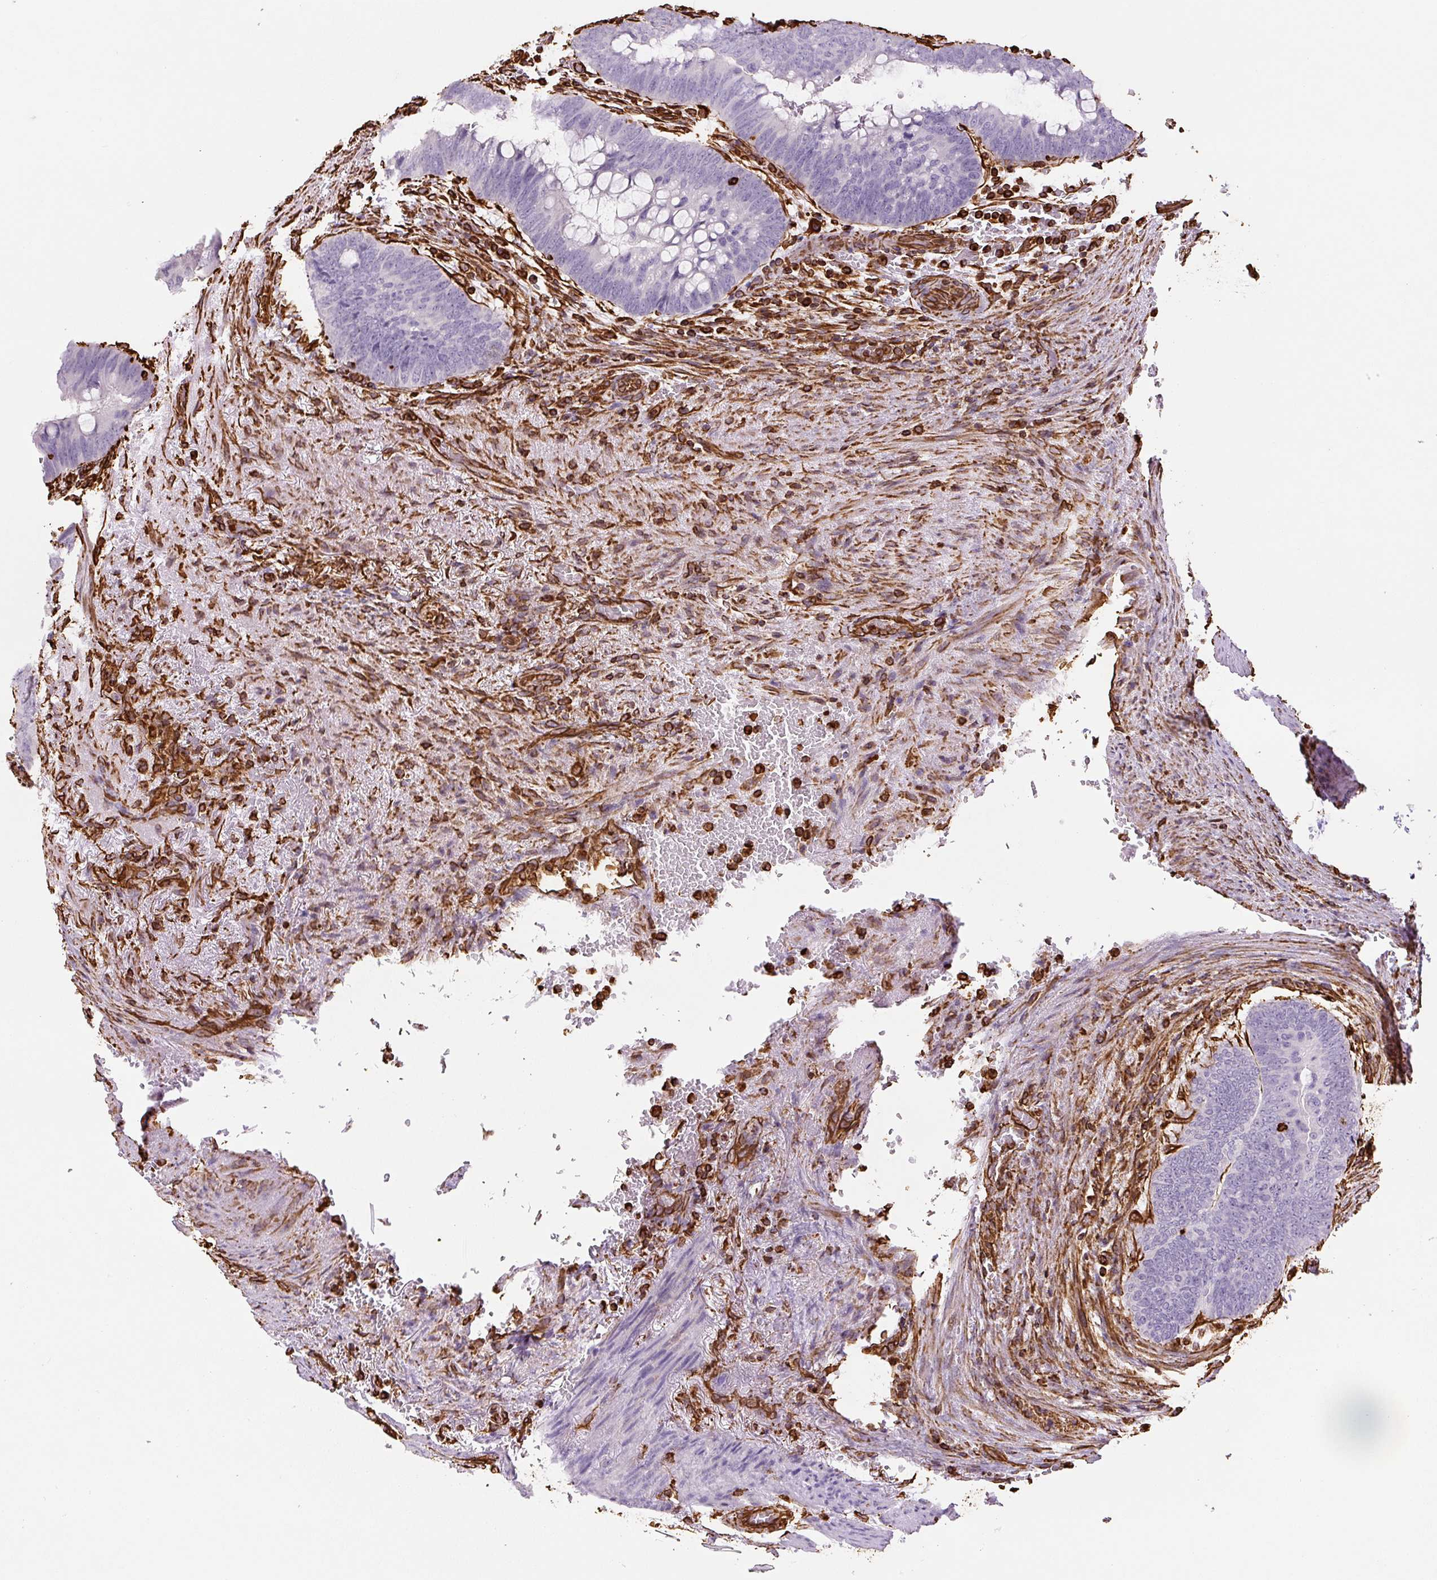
{"staining": {"intensity": "negative", "quantity": "none", "location": "none"}, "tissue": "colorectal cancer", "cell_type": "Tumor cells", "image_type": "cancer", "snomed": [{"axis": "morphology", "description": "Normal tissue, NOS"}, {"axis": "morphology", "description": "Adenocarcinoma, NOS"}, {"axis": "topography", "description": "Rectum"}, {"axis": "topography", "description": "Peripheral nerve tissue"}], "caption": "A high-resolution micrograph shows immunohistochemistry (IHC) staining of adenocarcinoma (colorectal), which exhibits no significant staining in tumor cells.", "gene": "VIM", "patient": {"sex": "male", "age": 92}}